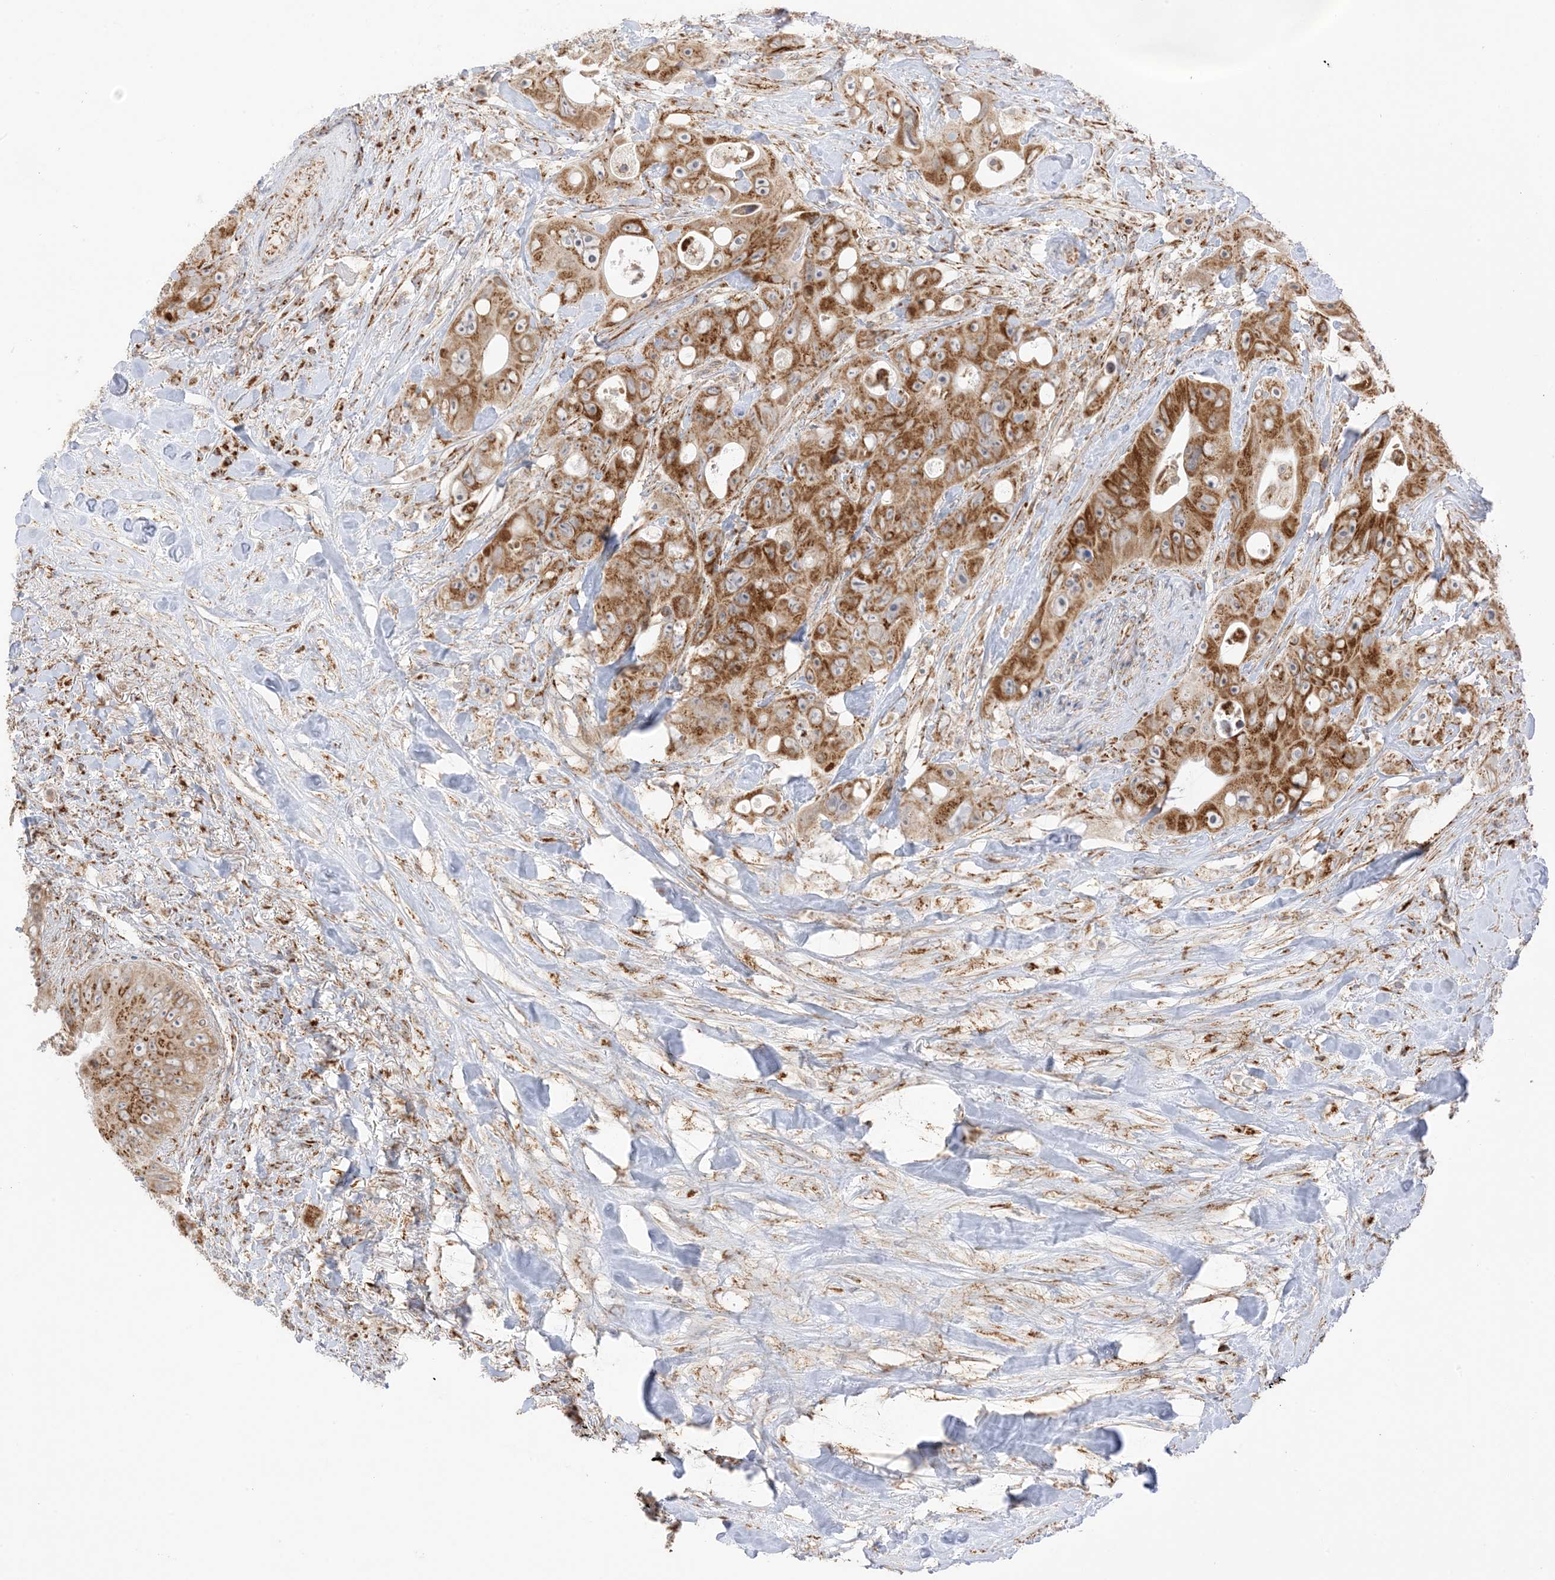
{"staining": {"intensity": "strong", "quantity": ">75%", "location": "cytoplasmic/membranous"}, "tissue": "colorectal cancer", "cell_type": "Tumor cells", "image_type": "cancer", "snomed": [{"axis": "morphology", "description": "Adenocarcinoma, NOS"}, {"axis": "topography", "description": "Colon"}], "caption": "Immunohistochemical staining of colorectal cancer demonstrates high levels of strong cytoplasmic/membranous staining in approximately >75% of tumor cells.", "gene": "SLC25A12", "patient": {"sex": "female", "age": 46}}